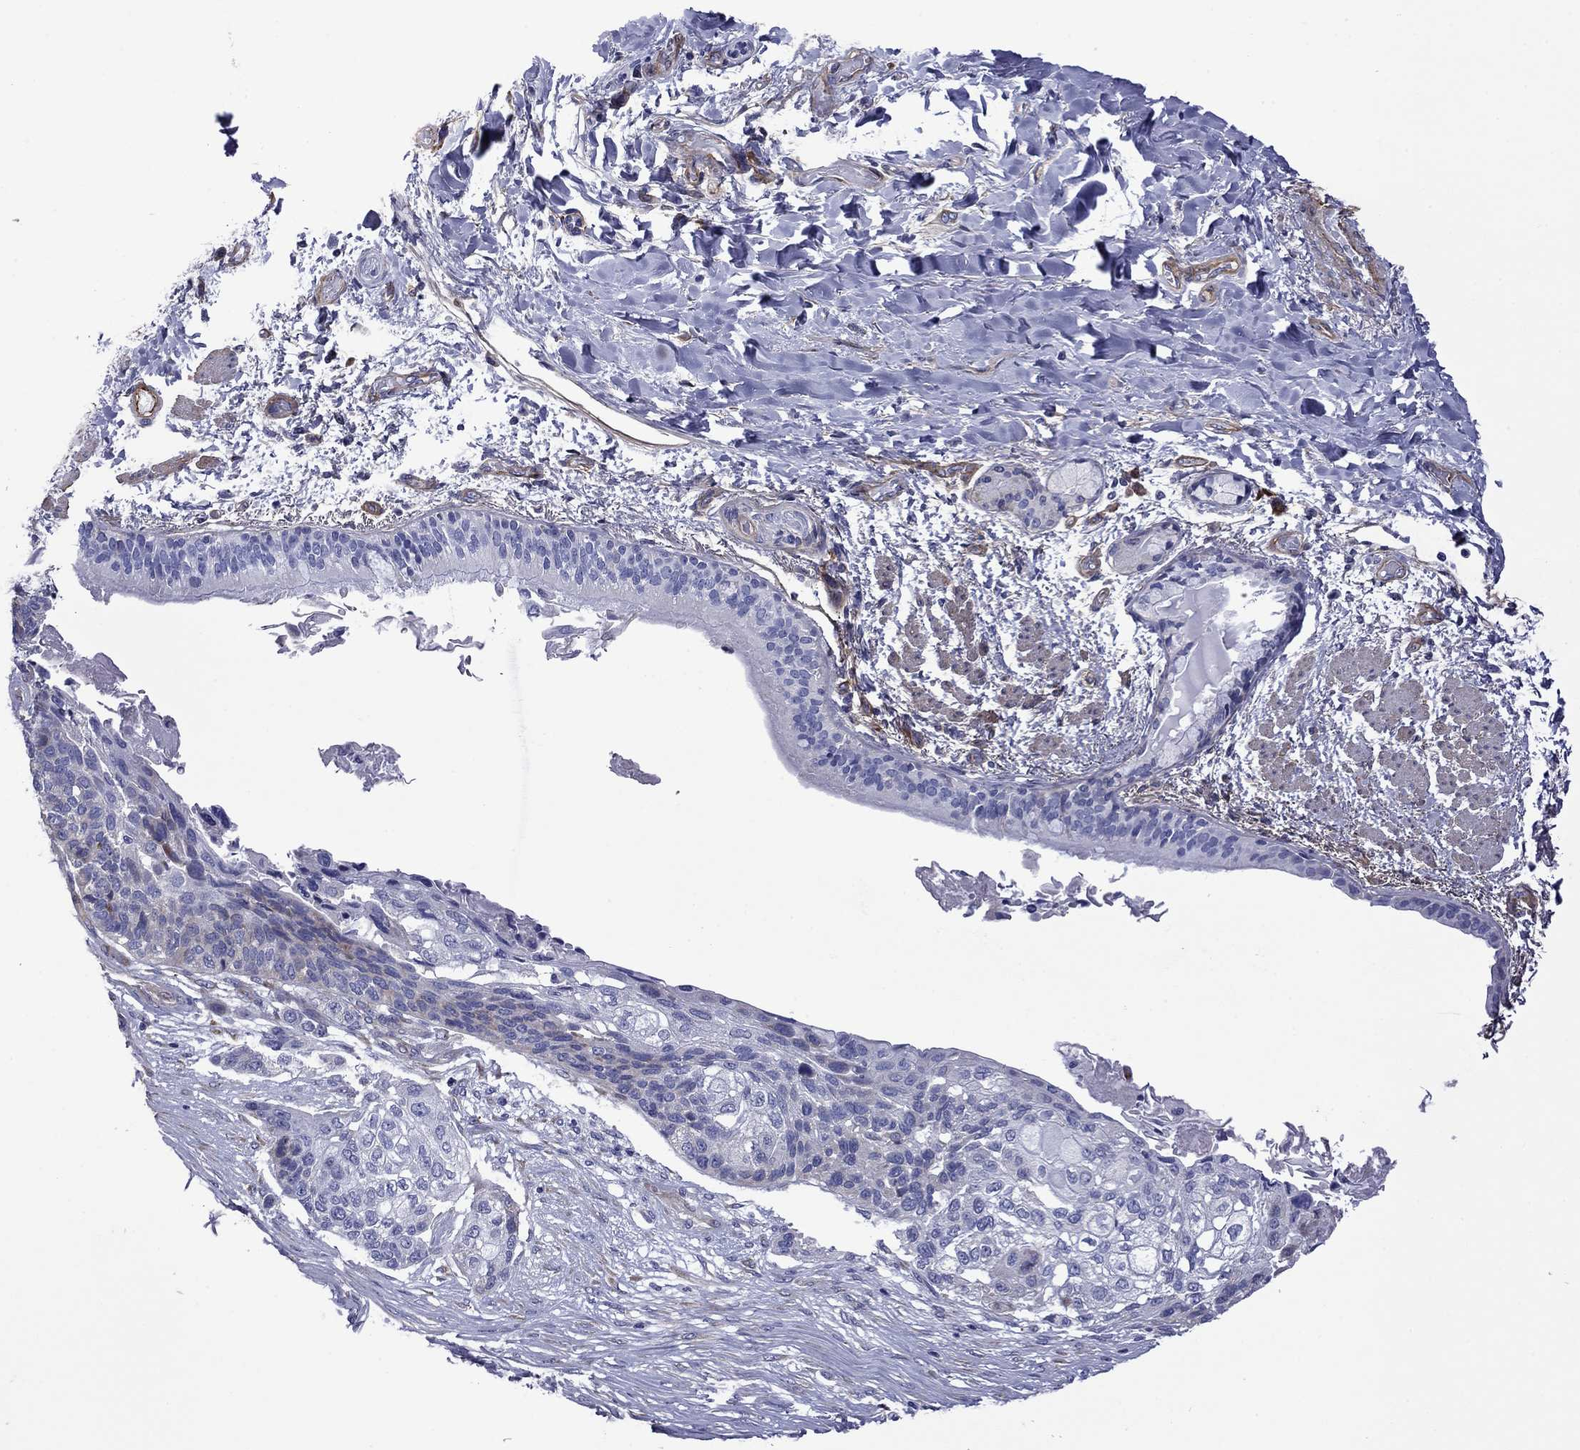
{"staining": {"intensity": "negative", "quantity": "none", "location": "none"}, "tissue": "lung cancer", "cell_type": "Tumor cells", "image_type": "cancer", "snomed": [{"axis": "morphology", "description": "Squamous cell carcinoma, NOS"}, {"axis": "topography", "description": "Lung"}], "caption": "Tumor cells are negative for brown protein staining in squamous cell carcinoma (lung).", "gene": "HSPG2", "patient": {"sex": "male", "age": 69}}